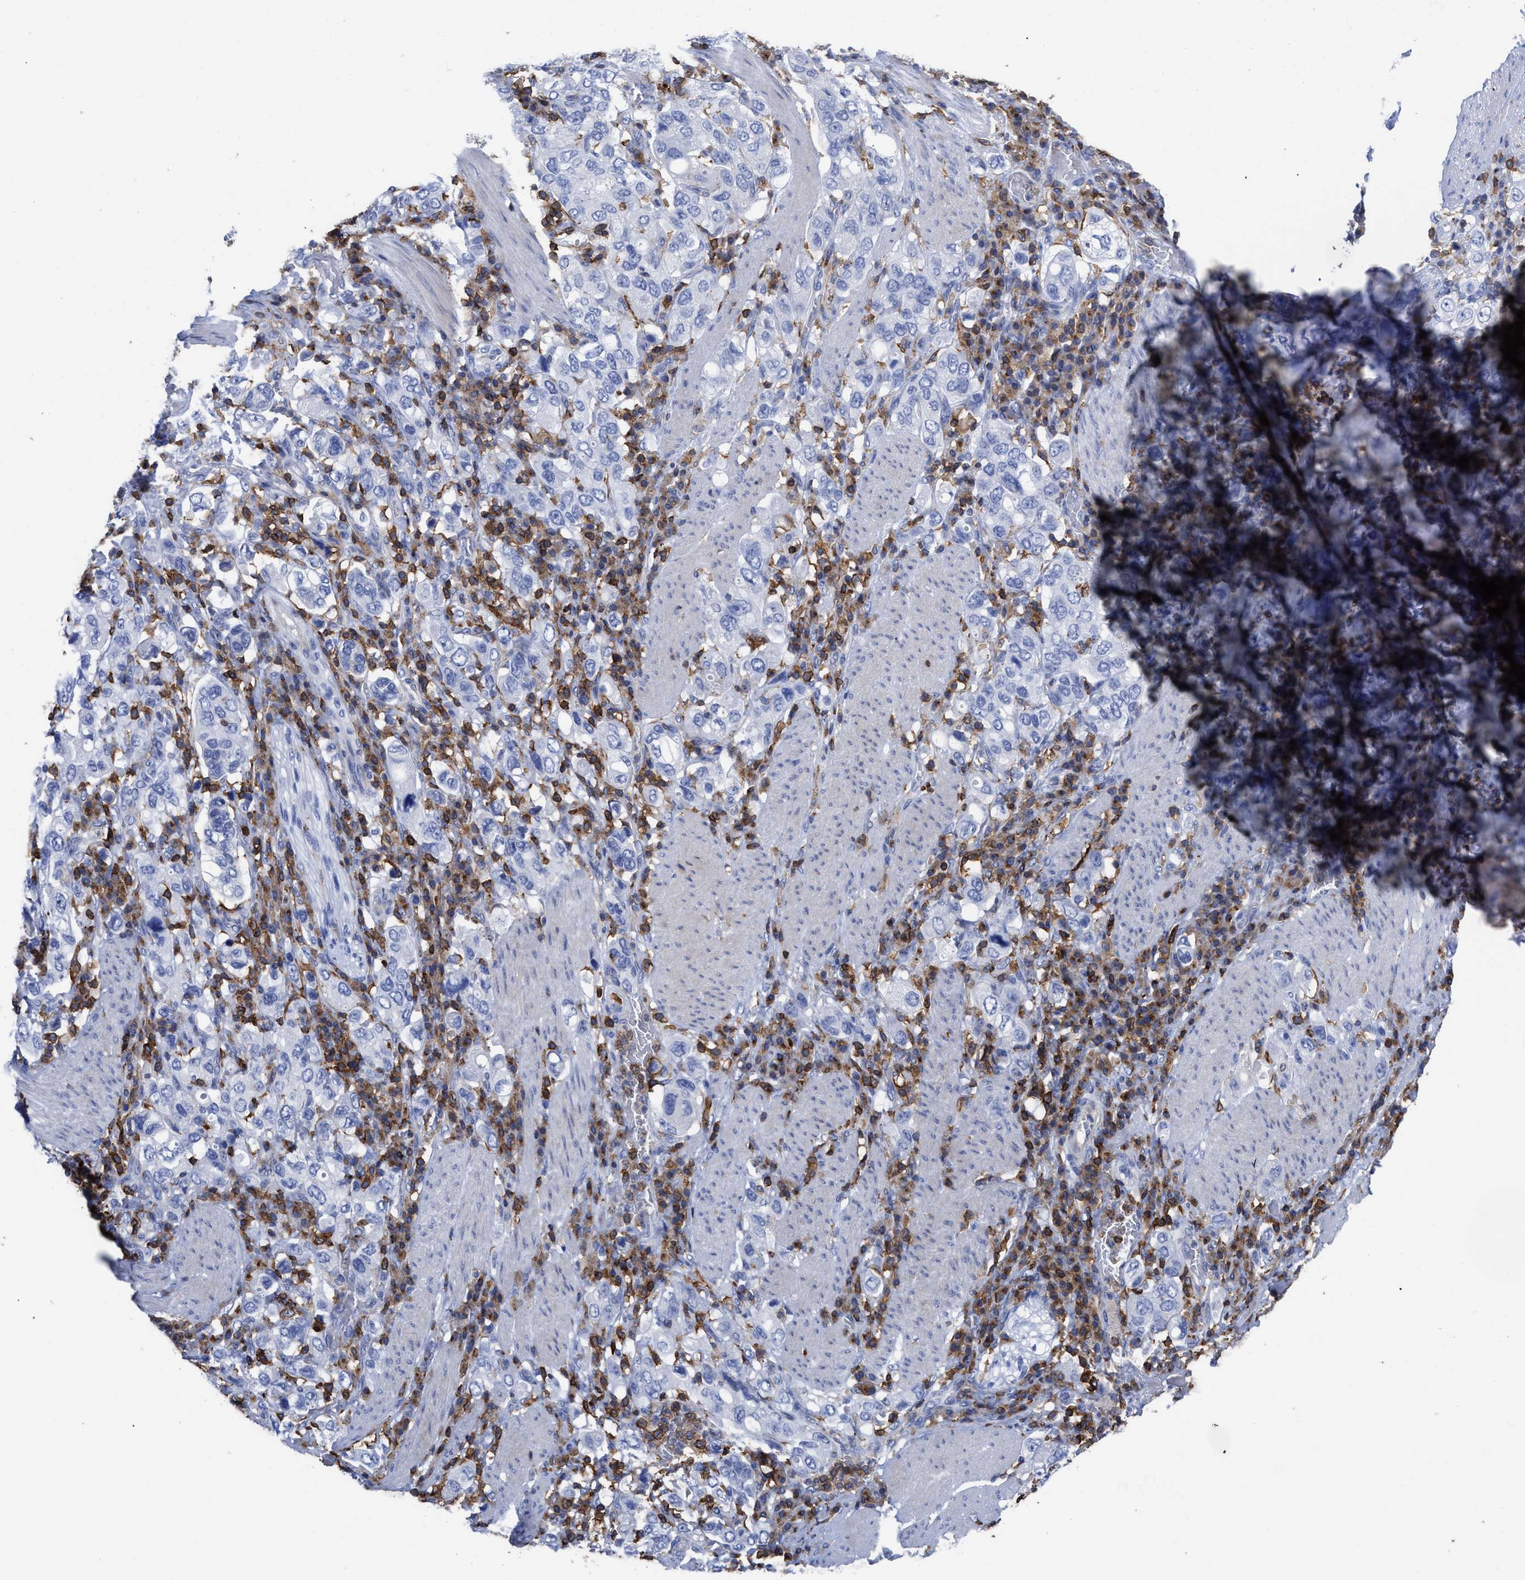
{"staining": {"intensity": "negative", "quantity": "none", "location": "none"}, "tissue": "stomach cancer", "cell_type": "Tumor cells", "image_type": "cancer", "snomed": [{"axis": "morphology", "description": "Adenocarcinoma, NOS"}, {"axis": "topography", "description": "Stomach, upper"}], "caption": "Stomach cancer (adenocarcinoma) stained for a protein using IHC shows no staining tumor cells.", "gene": "HCLS1", "patient": {"sex": "male", "age": 62}}